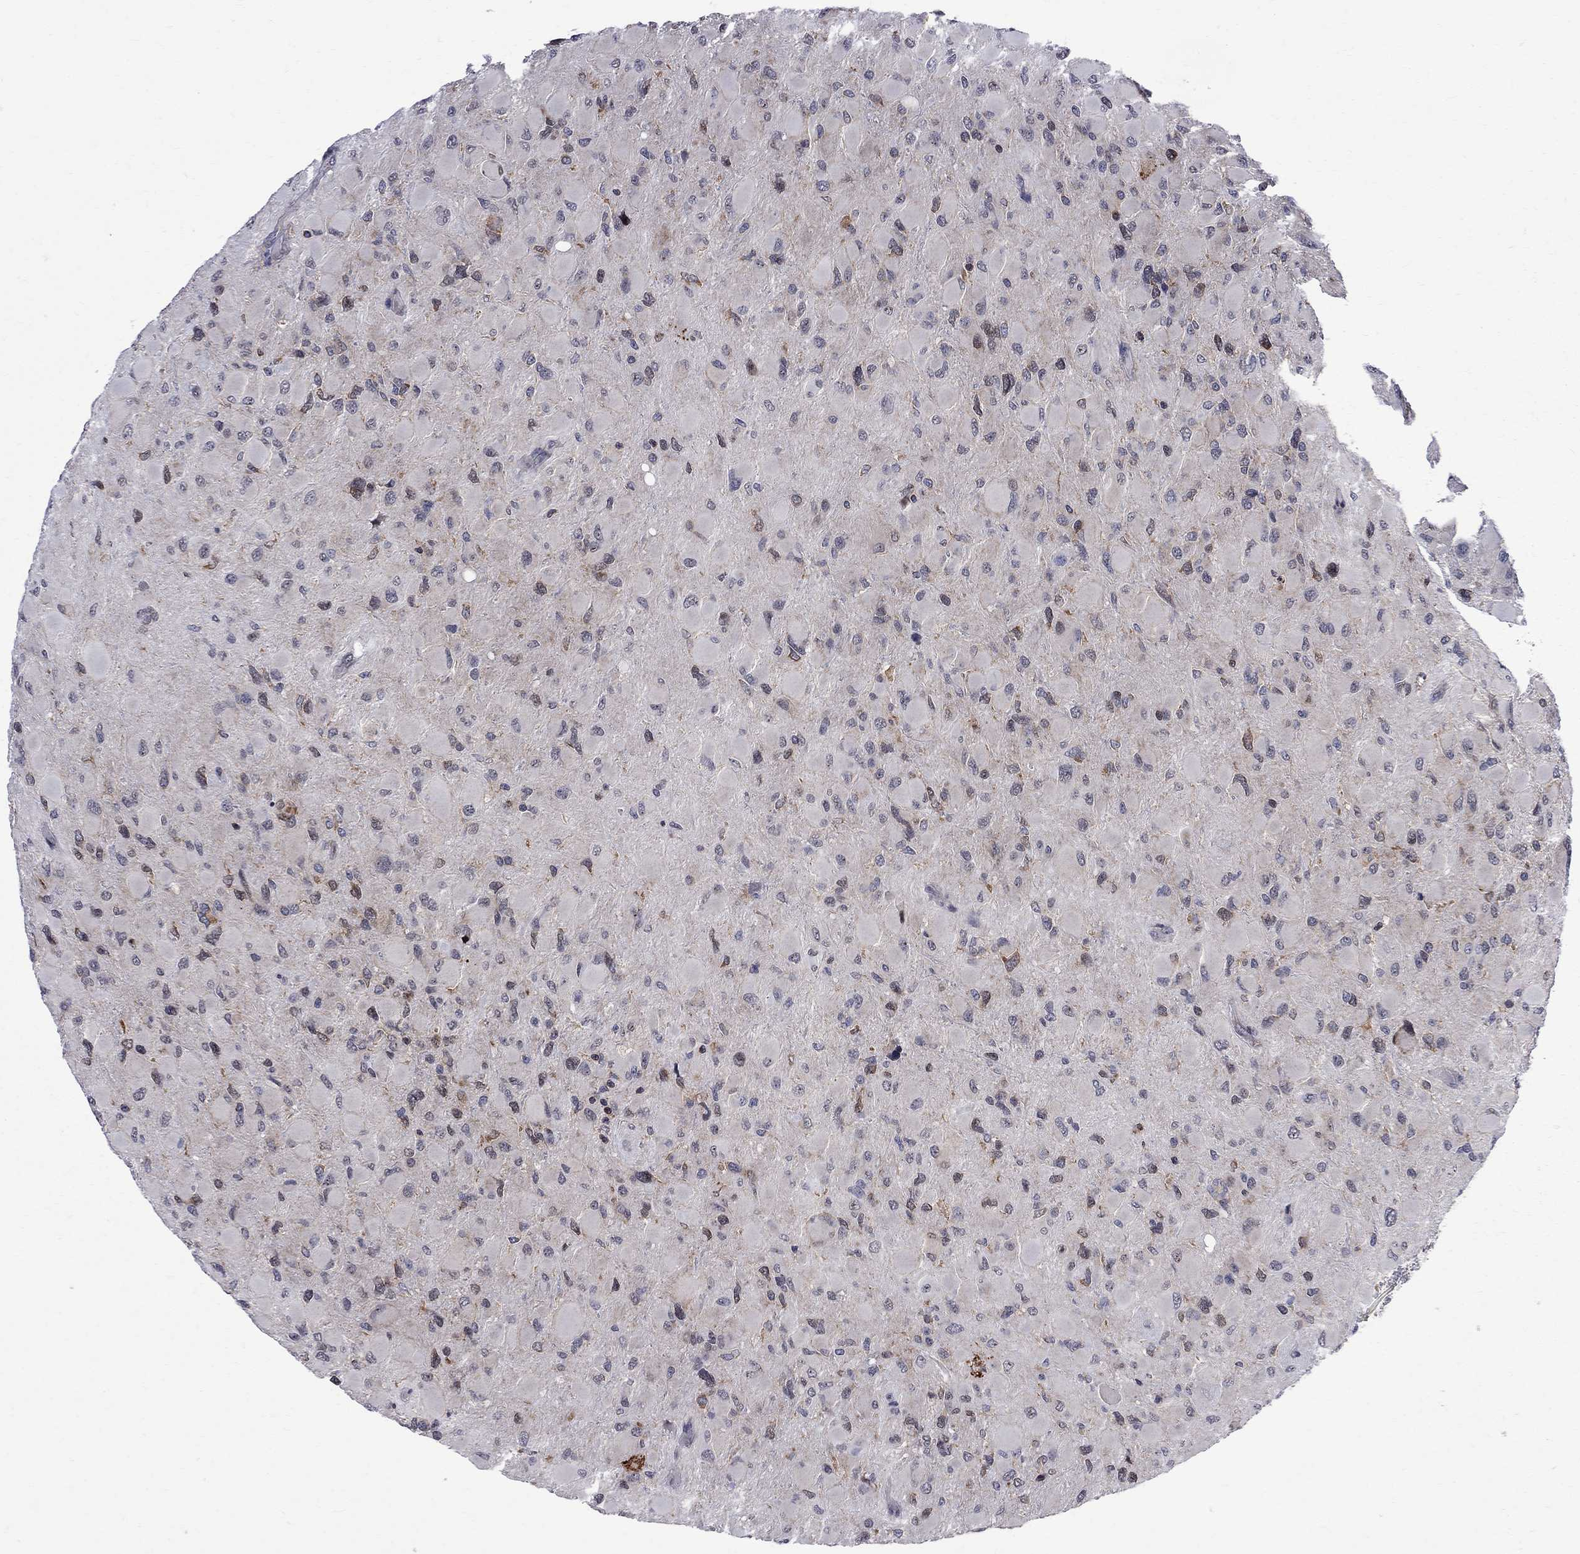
{"staining": {"intensity": "negative", "quantity": "none", "location": "none"}, "tissue": "glioma", "cell_type": "Tumor cells", "image_type": "cancer", "snomed": [{"axis": "morphology", "description": "Glioma, malignant, High grade"}, {"axis": "topography", "description": "Cerebral cortex"}], "caption": "Human glioma stained for a protein using IHC exhibits no expression in tumor cells.", "gene": "CNOT11", "patient": {"sex": "female", "age": 36}}